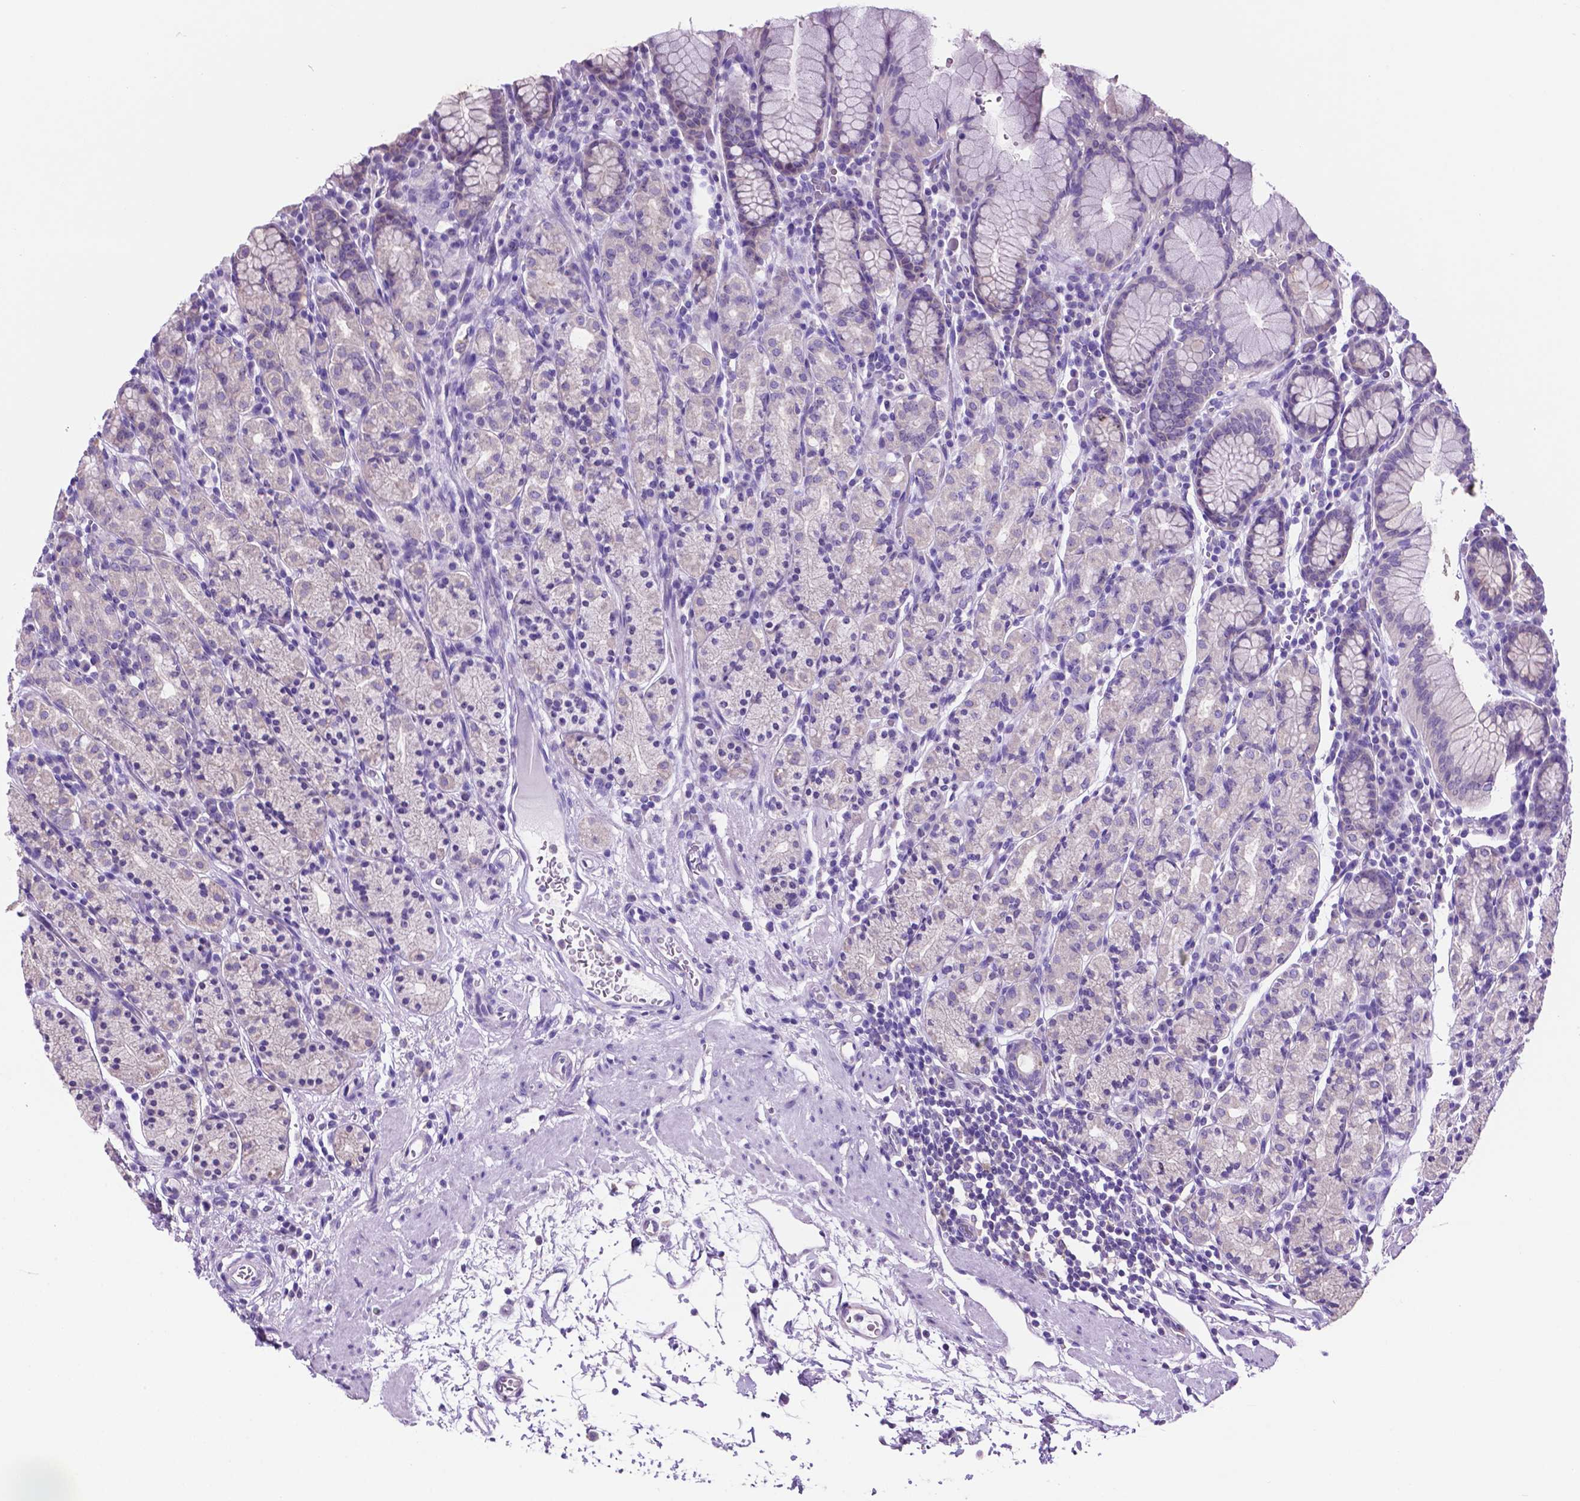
{"staining": {"intensity": "negative", "quantity": "none", "location": "none"}, "tissue": "stomach", "cell_type": "Glandular cells", "image_type": "normal", "snomed": [{"axis": "morphology", "description": "Normal tissue, NOS"}, {"axis": "topography", "description": "Stomach, upper"}, {"axis": "topography", "description": "Stomach"}], "caption": "Immunohistochemistry micrograph of normal stomach stained for a protein (brown), which shows no expression in glandular cells.", "gene": "SPDYA", "patient": {"sex": "male", "age": 62}}